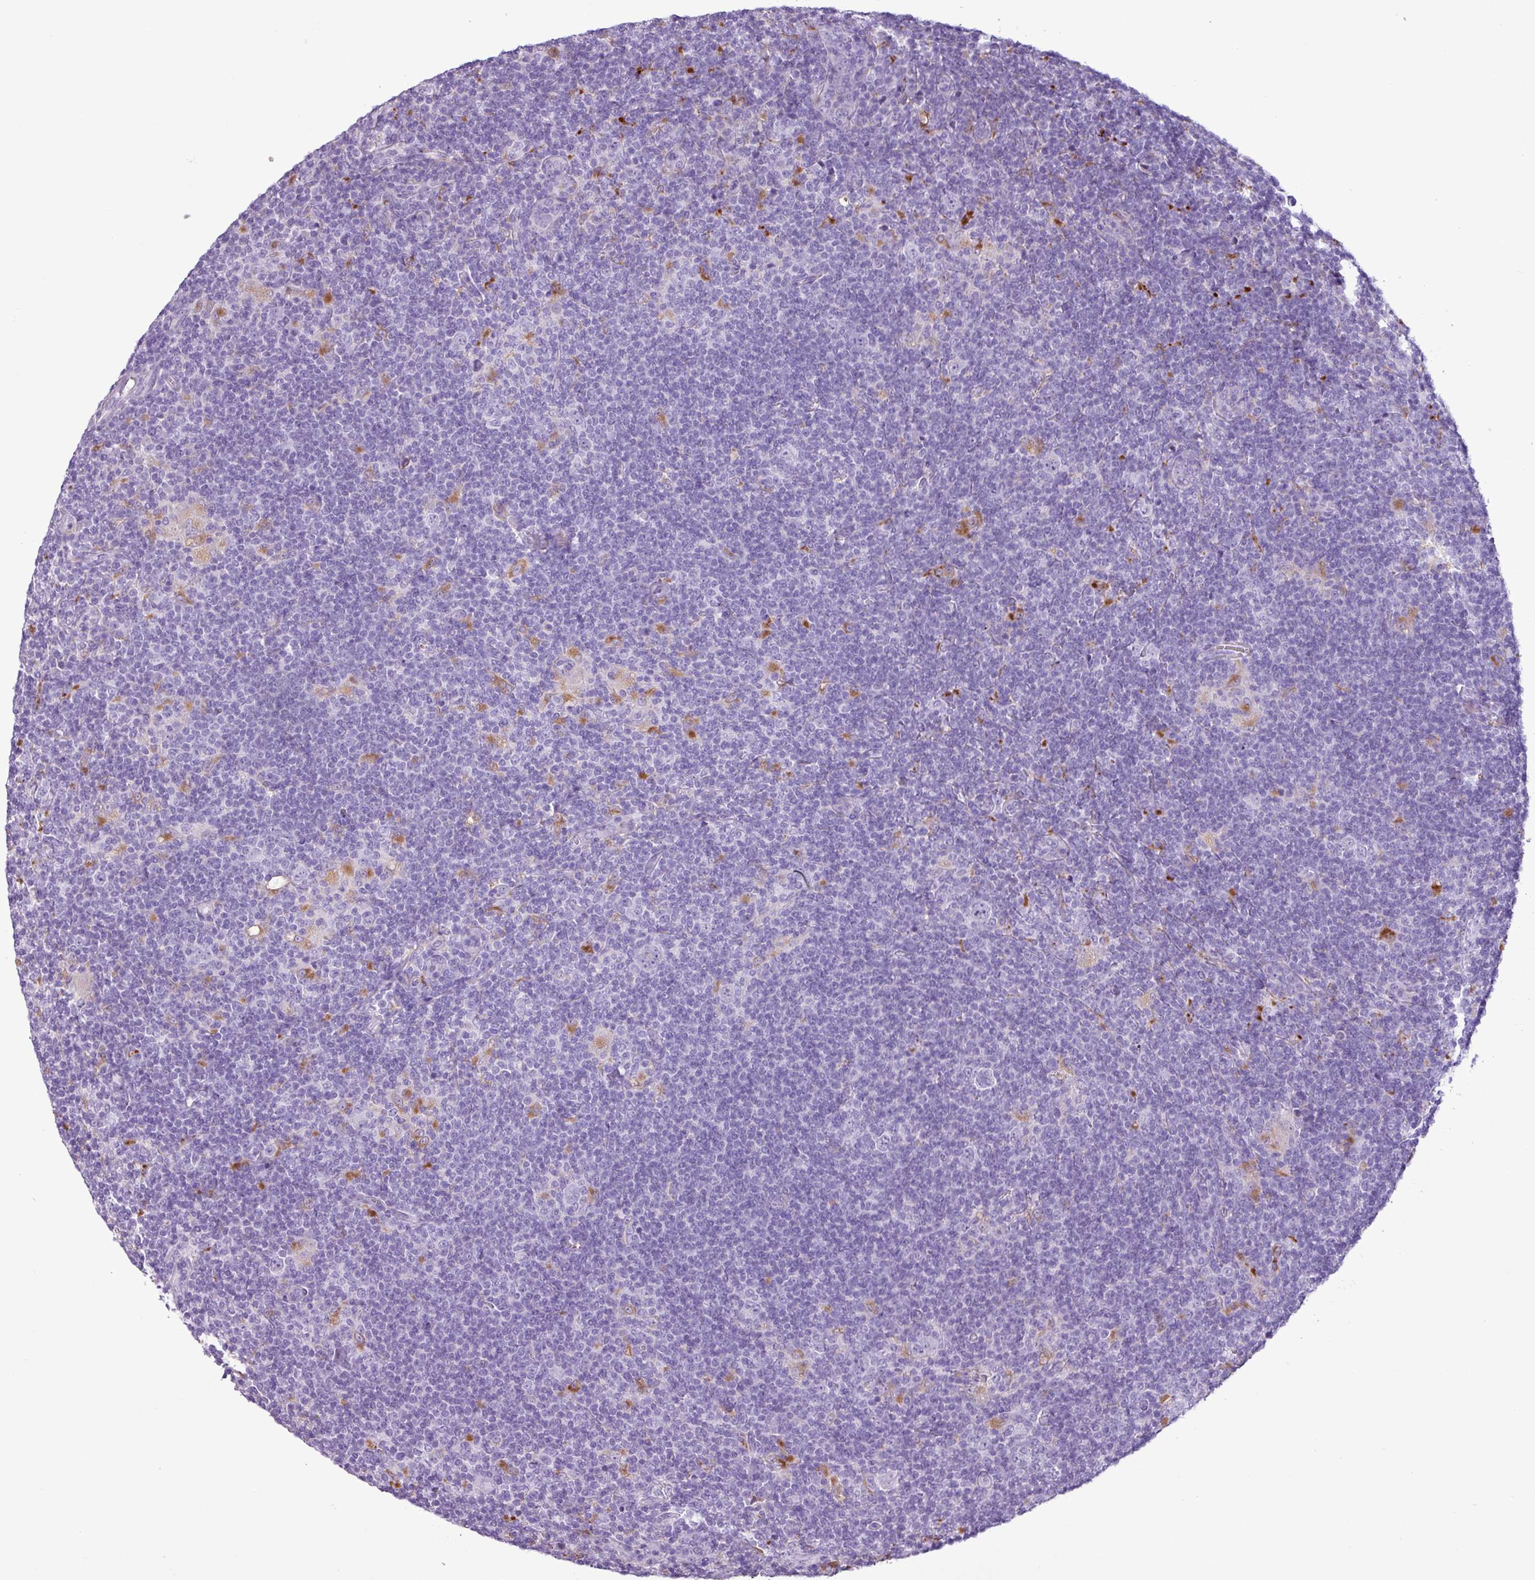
{"staining": {"intensity": "negative", "quantity": "none", "location": "none"}, "tissue": "lymphoma", "cell_type": "Tumor cells", "image_type": "cancer", "snomed": [{"axis": "morphology", "description": "Hodgkin's disease, NOS"}, {"axis": "topography", "description": "Lymph node"}], "caption": "DAB immunohistochemical staining of human Hodgkin's disease exhibits no significant staining in tumor cells. Nuclei are stained in blue.", "gene": "TMEM200C", "patient": {"sex": "female", "age": 57}}